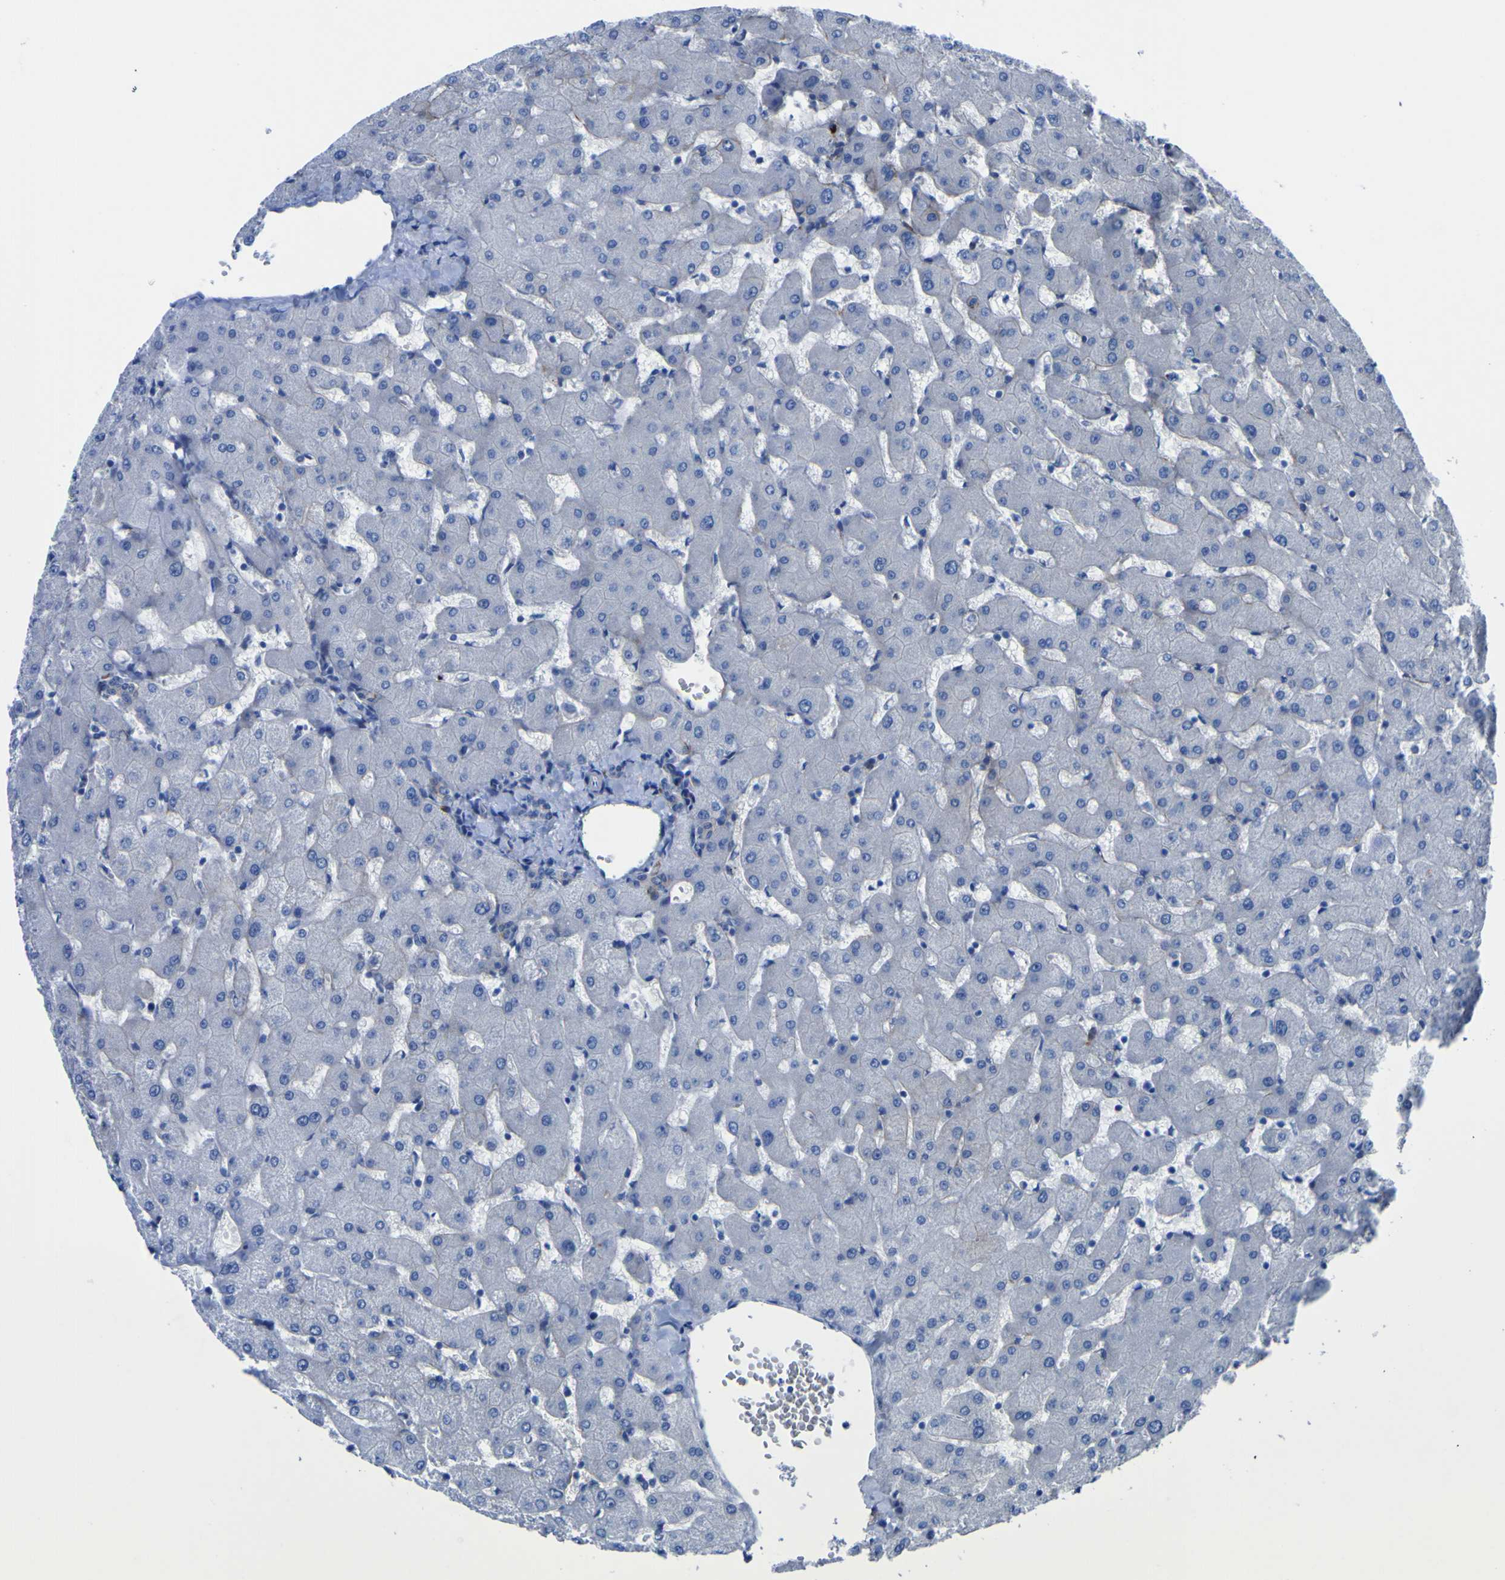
{"staining": {"intensity": "strong", "quantity": ">75%", "location": "cytoplasmic/membranous"}, "tissue": "liver", "cell_type": "Cholangiocytes", "image_type": "normal", "snomed": [{"axis": "morphology", "description": "Normal tissue, NOS"}, {"axis": "topography", "description": "Liver"}], "caption": "Cholangiocytes display high levels of strong cytoplasmic/membranous expression in approximately >75% of cells in benign human liver. (DAB (3,3'-diaminobenzidine) IHC, brown staining for protein, blue staining for nuclei).", "gene": "AGO4", "patient": {"sex": "female", "age": 63}}